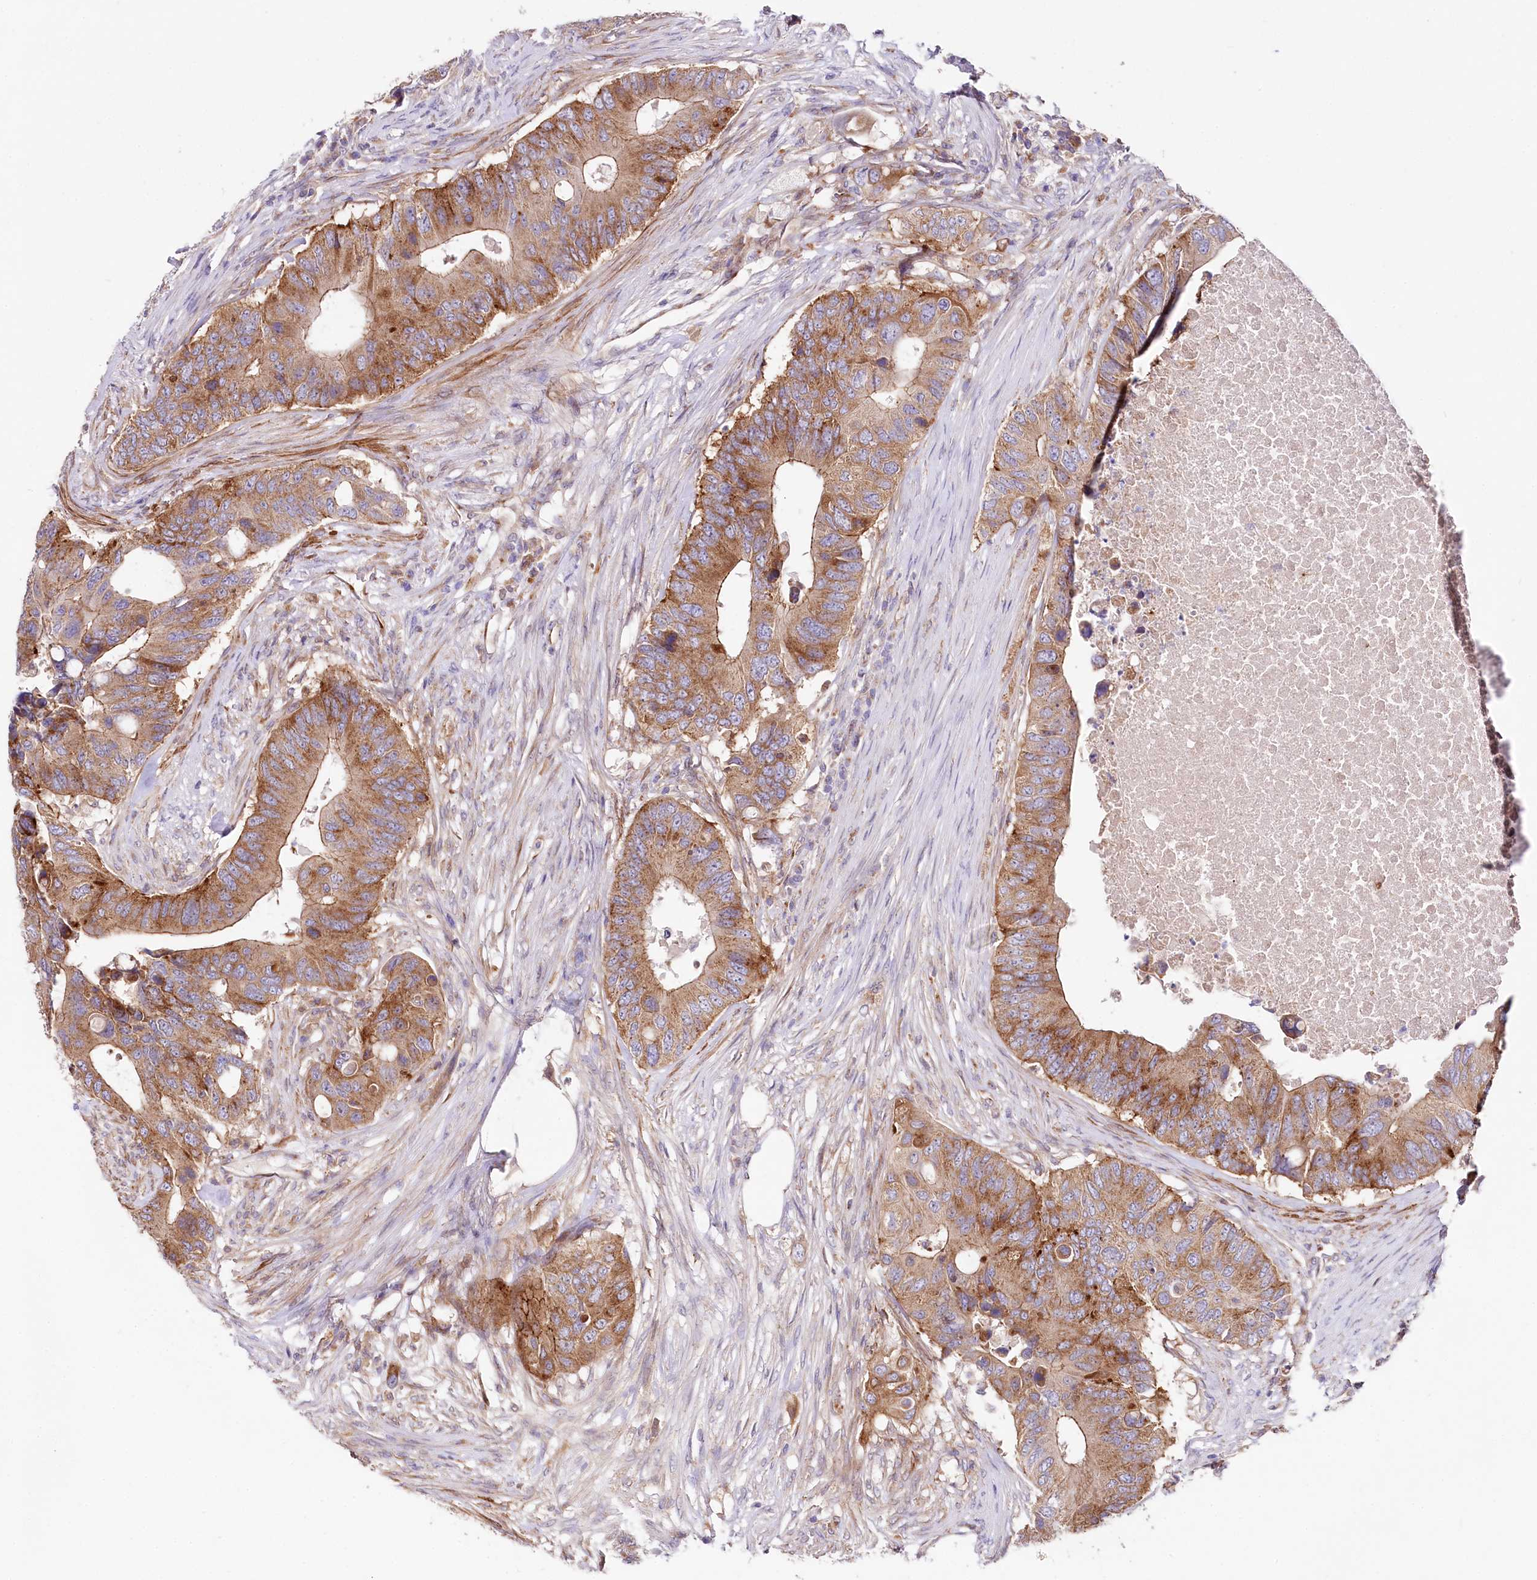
{"staining": {"intensity": "moderate", "quantity": ">75%", "location": "cytoplasmic/membranous"}, "tissue": "colorectal cancer", "cell_type": "Tumor cells", "image_type": "cancer", "snomed": [{"axis": "morphology", "description": "Adenocarcinoma, NOS"}, {"axis": "topography", "description": "Colon"}], "caption": "Protein expression analysis of human colorectal cancer reveals moderate cytoplasmic/membranous positivity in about >75% of tumor cells.", "gene": "STX6", "patient": {"sex": "male", "age": 71}}